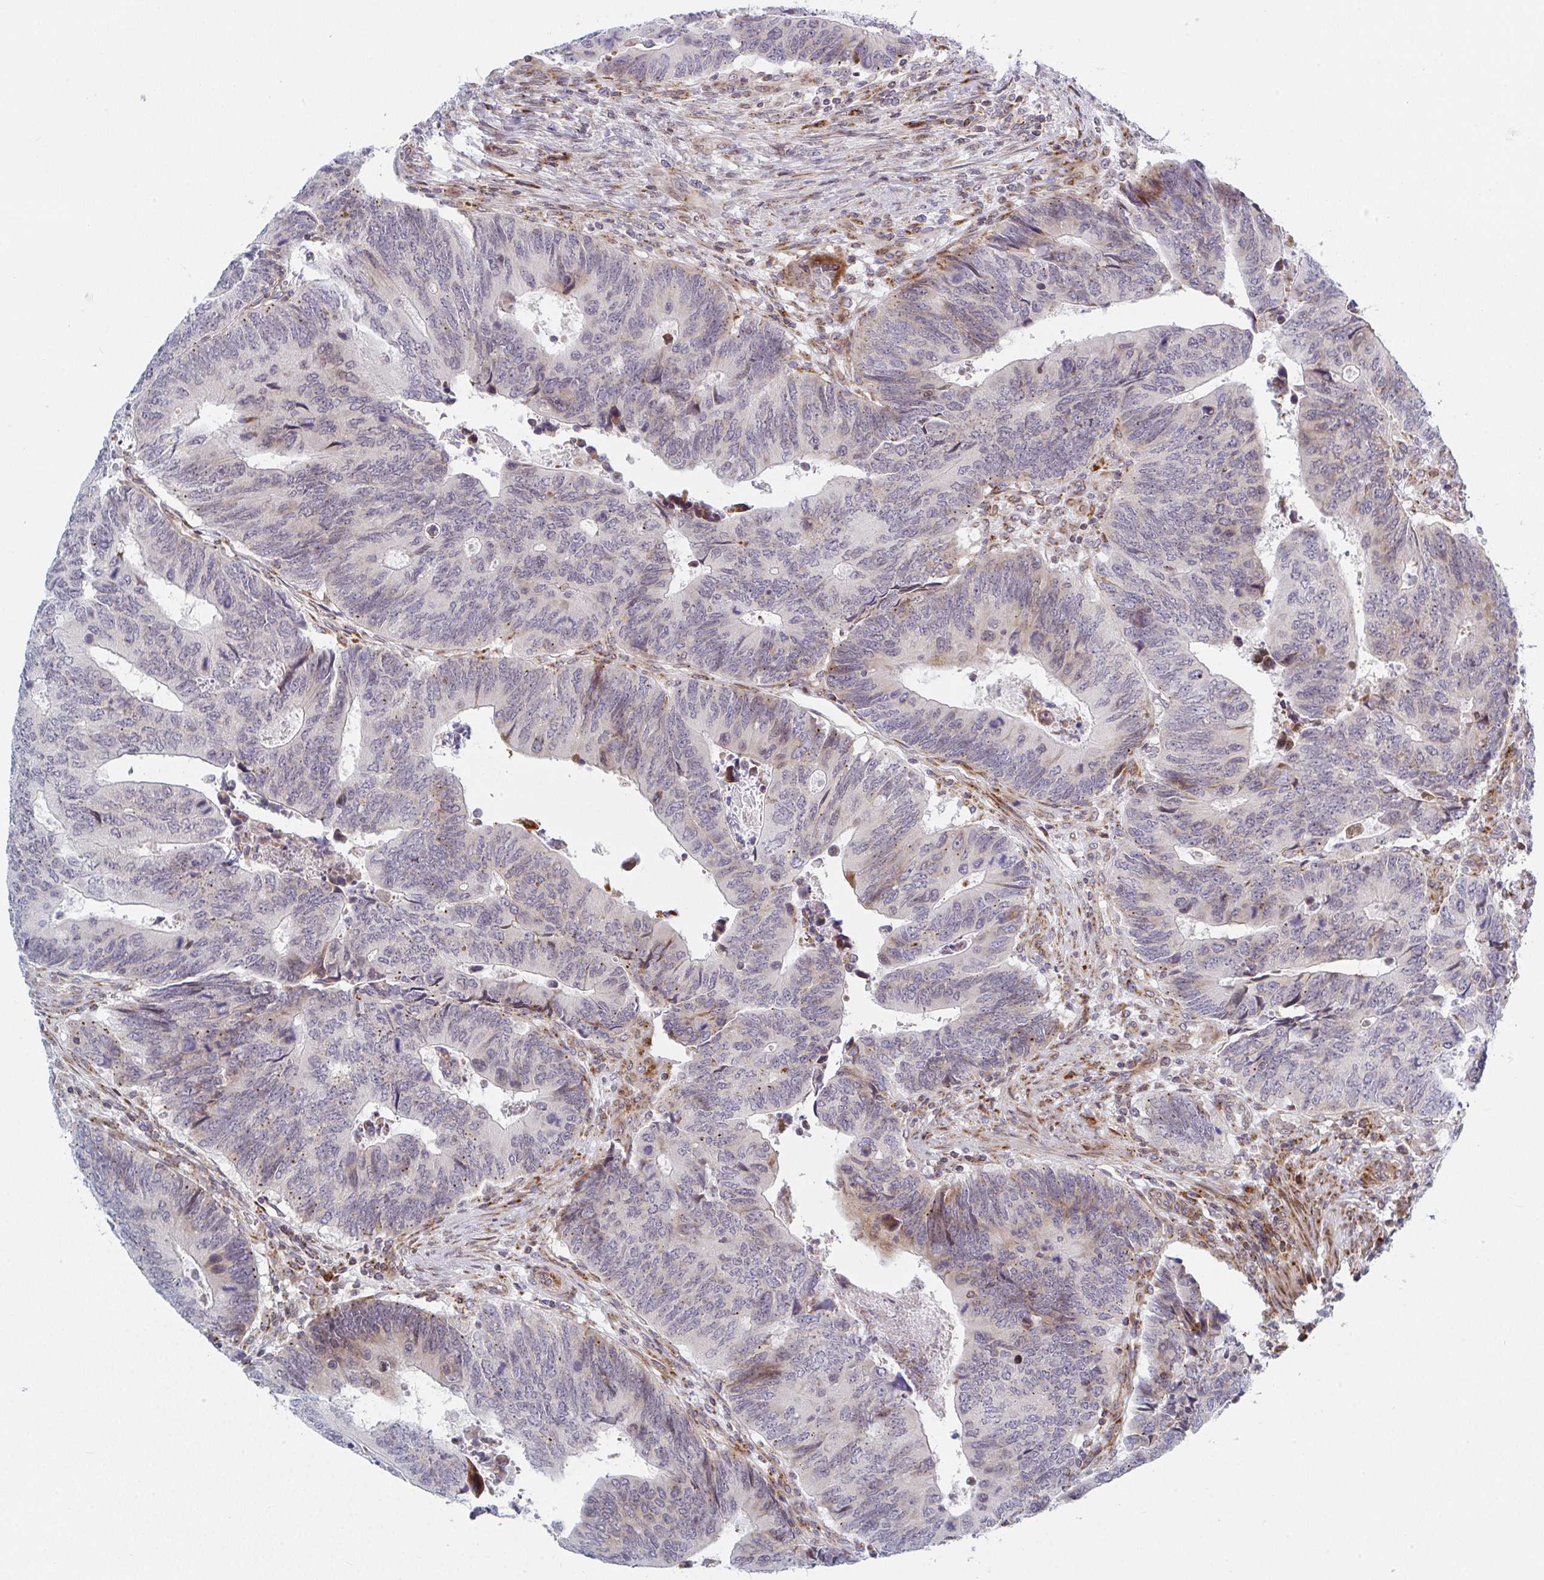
{"staining": {"intensity": "negative", "quantity": "none", "location": "none"}, "tissue": "colorectal cancer", "cell_type": "Tumor cells", "image_type": "cancer", "snomed": [{"axis": "morphology", "description": "Adenocarcinoma, NOS"}, {"axis": "topography", "description": "Colon"}], "caption": "Tumor cells show no significant staining in colorectal adenocarcinoma.", "gene": "PRKCH", "patient": {"sex": "male", "age": 87}}